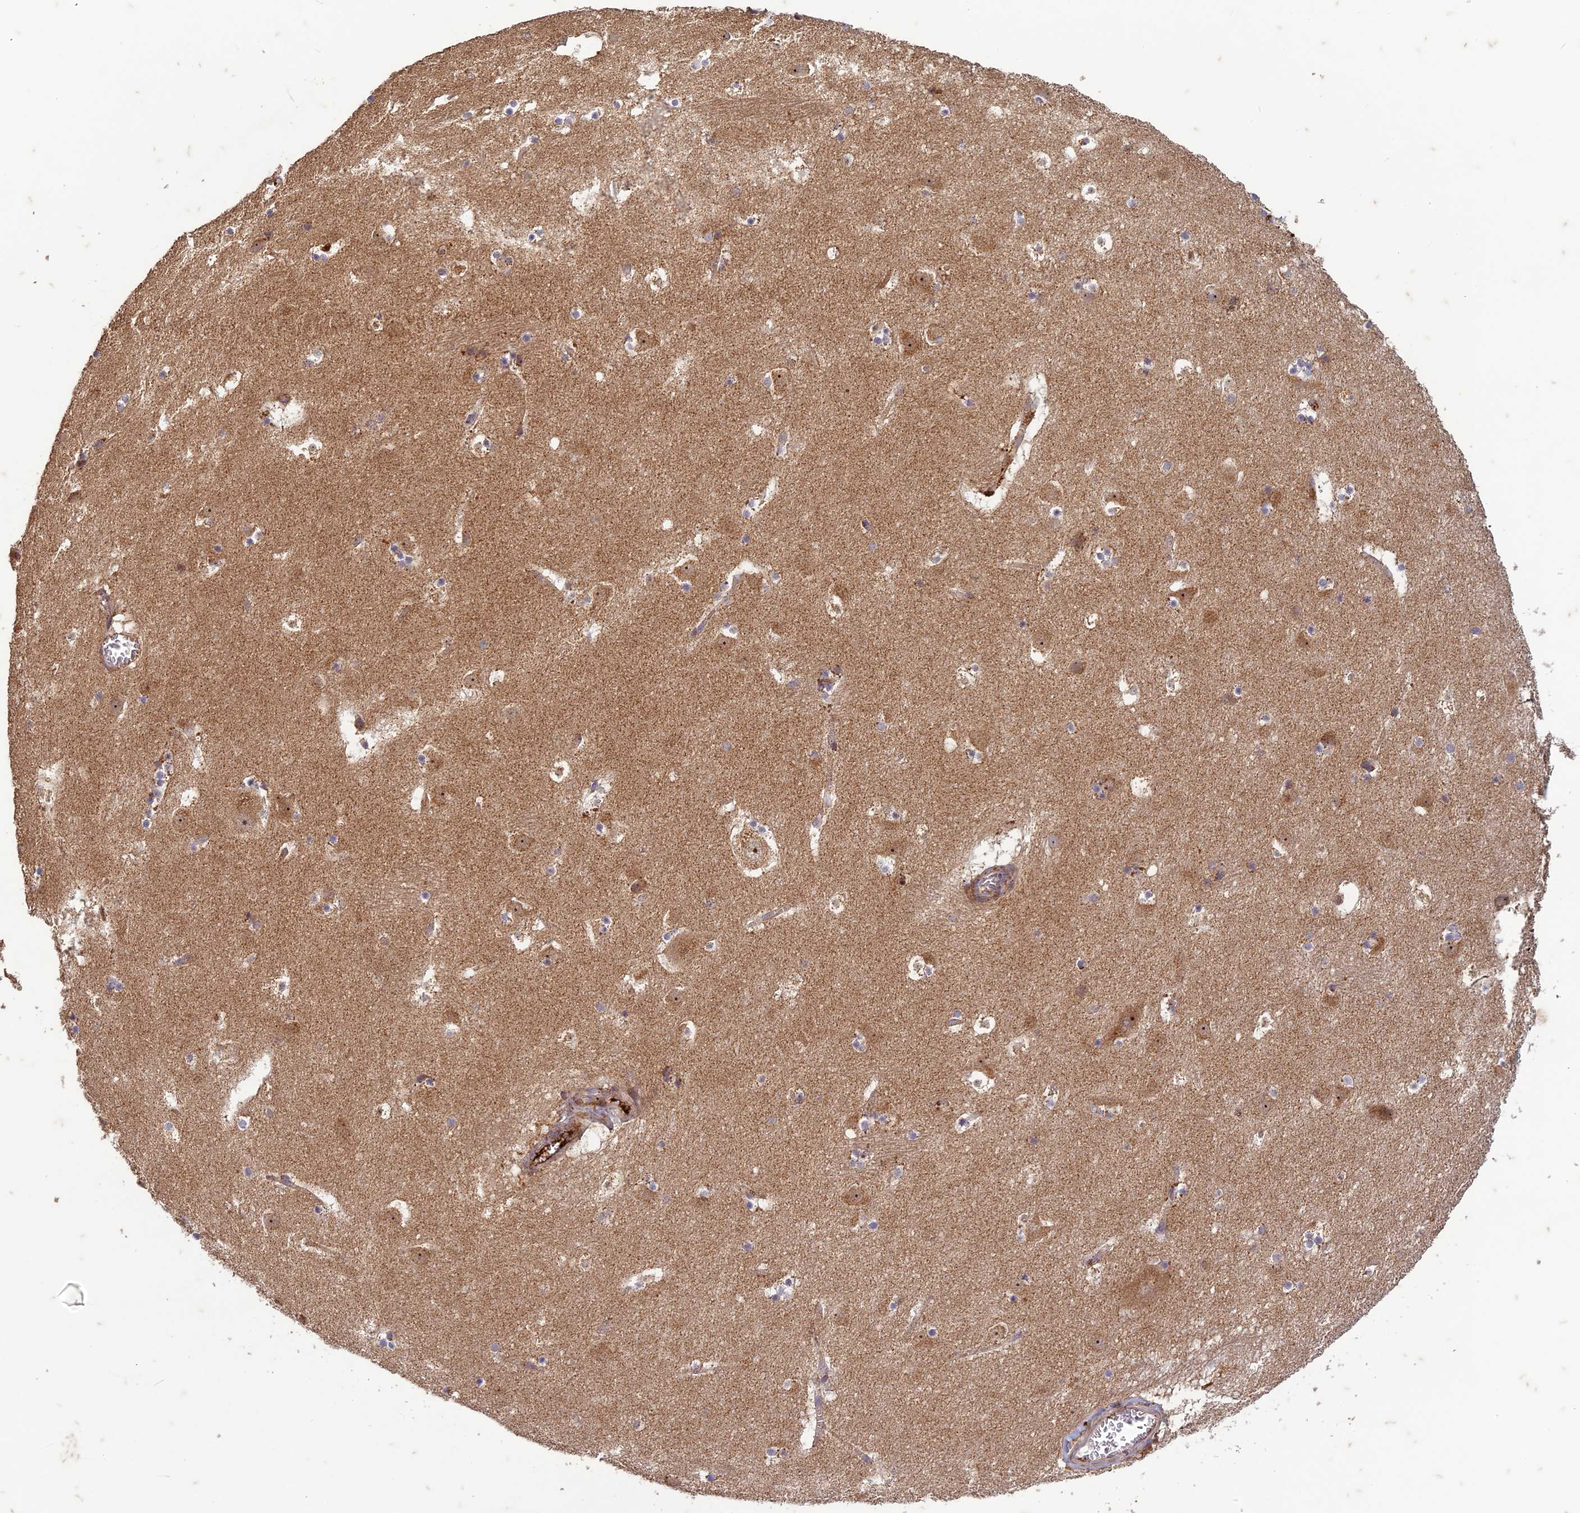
{"staining": {"intensity": "moderate", "quantity": ">75%", "location": "cytoplasmic/membranous"}, "tissue": "caudate", "cell_type": "Glial cells", "image_type": "normal", "snomed": [{"axis": "morphology", "description": "Normal tissue, NOS"}, {"axis": "topography", "description": "Lateral ventricle wall"}], "caption": "Caudate stained with DAB IHC shows medium levels of moderate cytoplasmic/membranous staining in approximately >75% of glial cells. Nuclei are stained in blue.", "gene": "TCF25", "patient": {"sex": "male", "age": 45}}